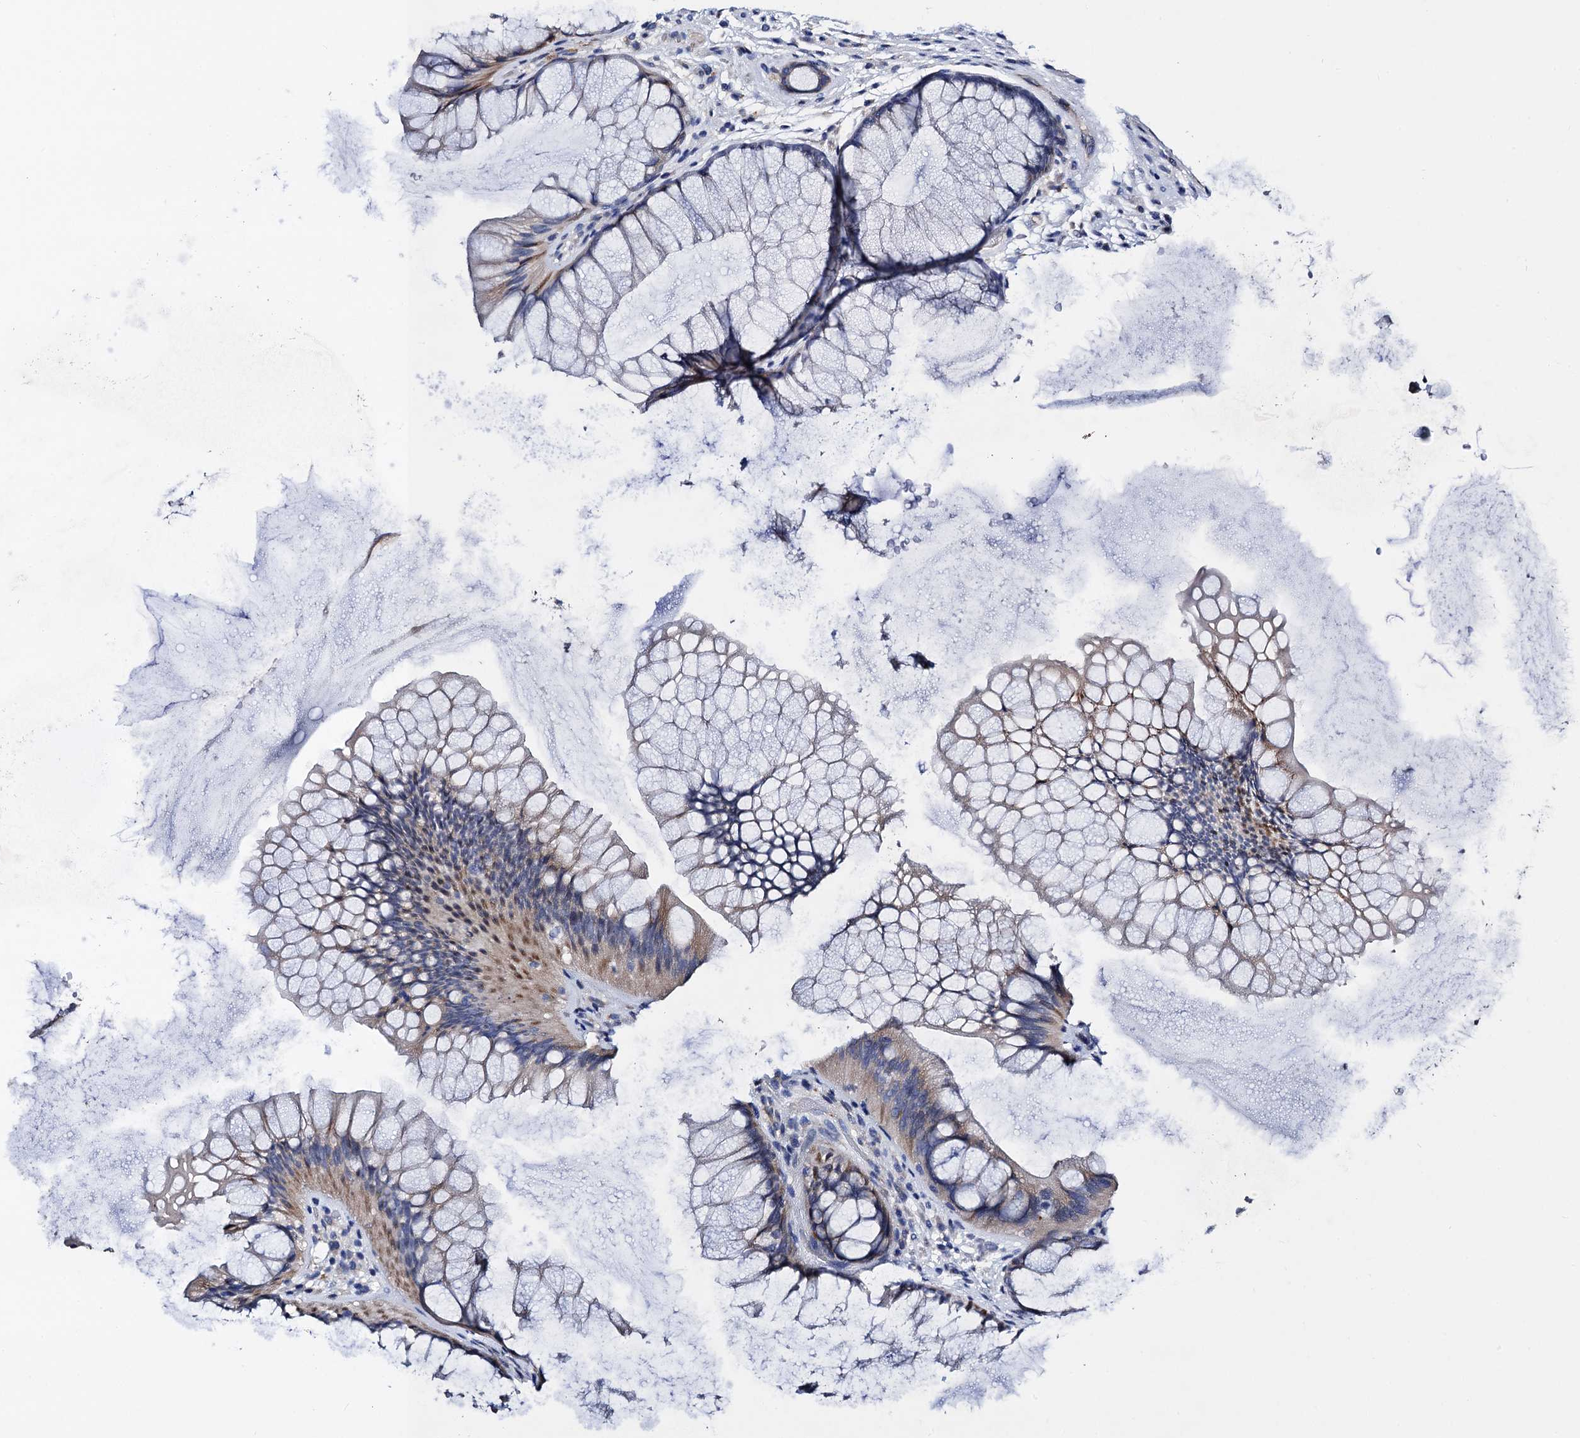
{"staining": {"intensity": "negative", "quantity": "none", "location": "none"}, "tissue": "rectum", "cell_type": "Glandular cells", "image_type": "normal", "snomed": [{"axis": "morphology", "description": "Normal tissue, NOS"}, {"axis": "topography", "description": "Rectum"}], "caption": "An image of rectum stained for a protein exhibits no brown staining in glandular cells. The staining is performed using DAB brown chromogen with nuclei counter-stained in using hematoxylin.", "gene": "FREM3", "patient": {"sex": "male", "age": 51}}